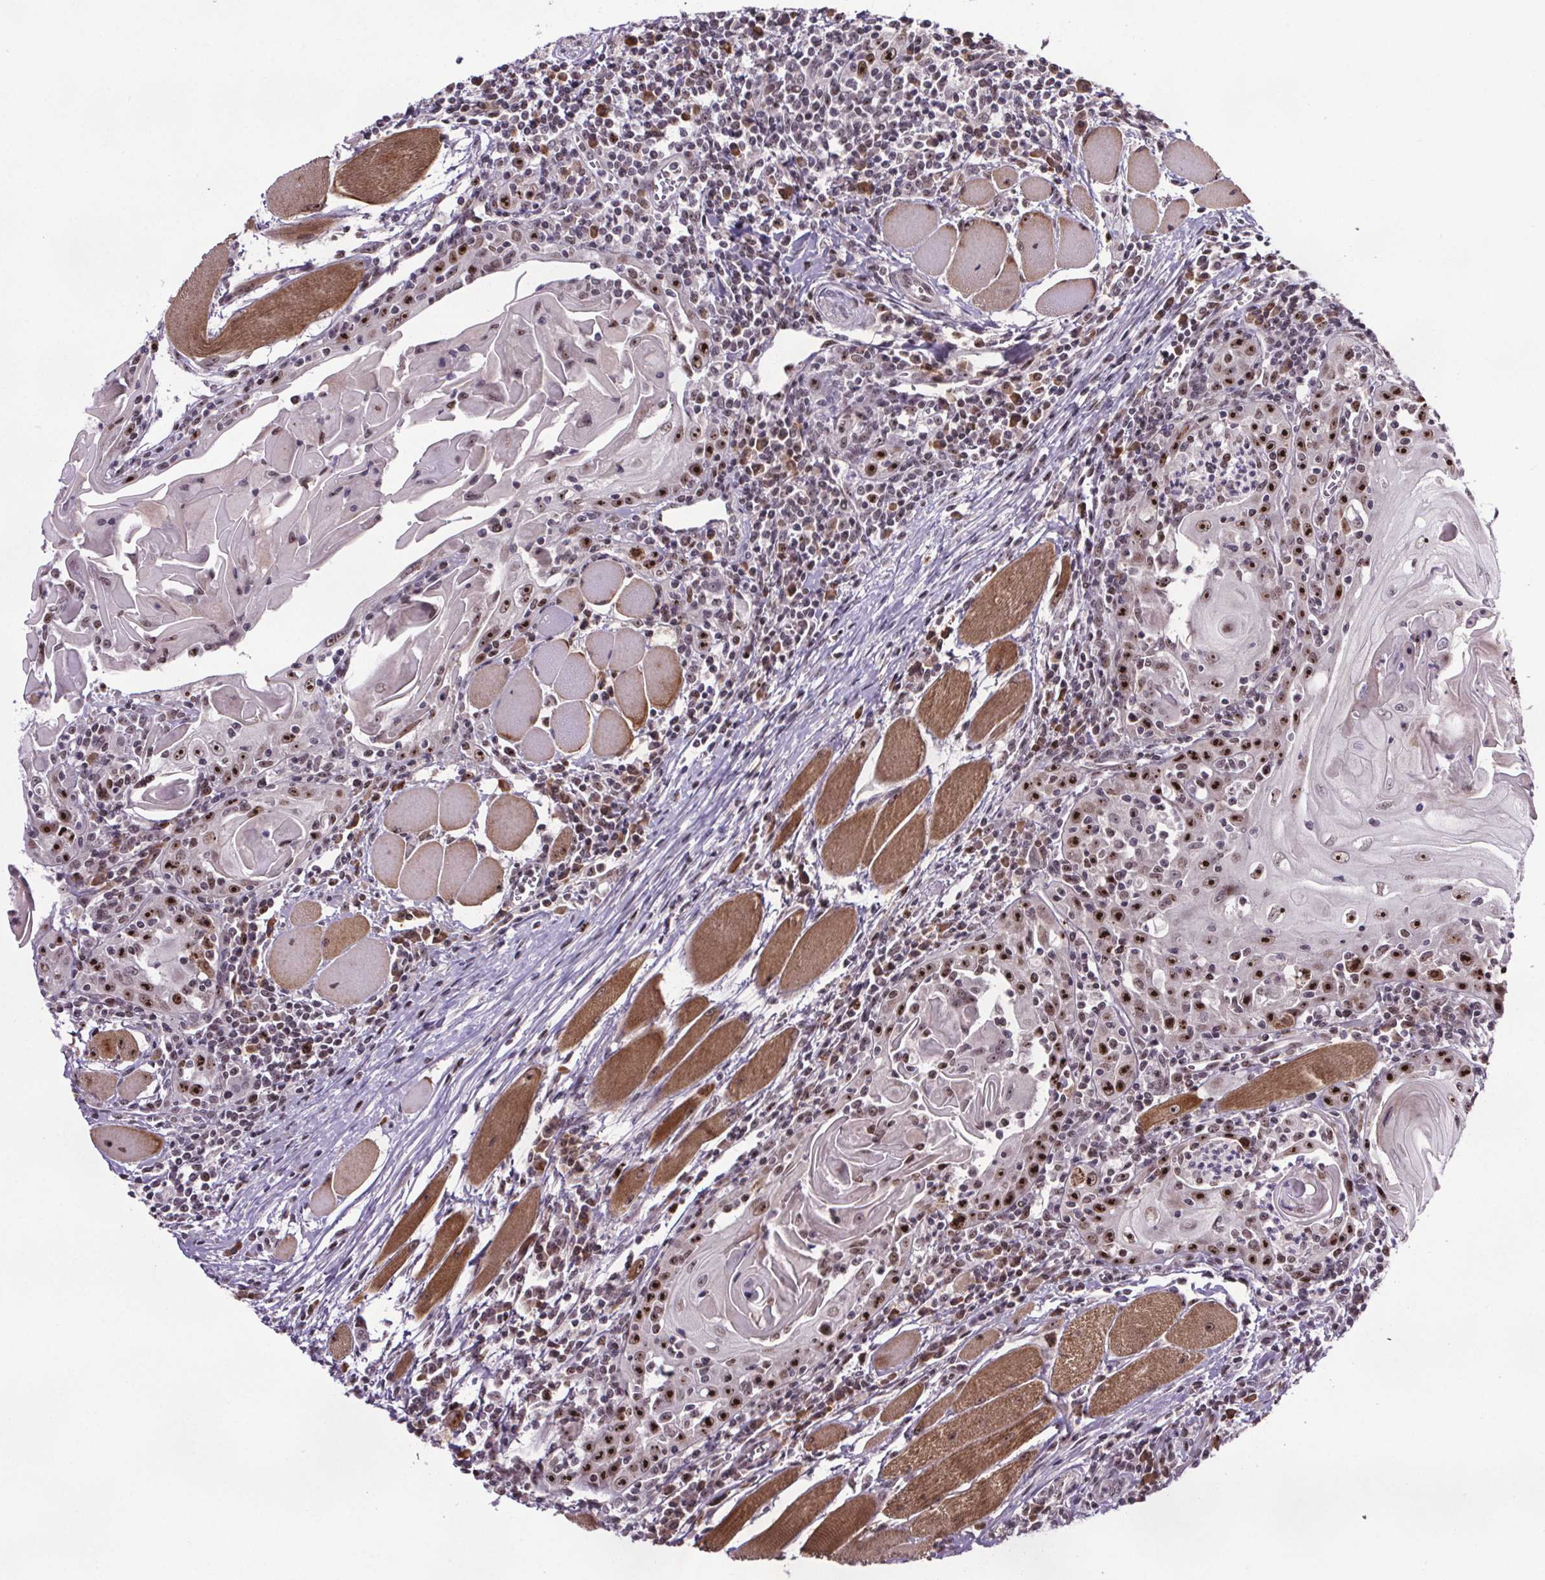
{"staining": {"intensity": "strong", "quantity": ">75%", "location": "nuclear"}, "tissue": "head and neck cancer", "cell_type": "Tumor cells", "image_type": "cancer", "snomed": [{"axis": "morphology", "description": "Normal tissue, NOS"}, {"axis": "morphology", "description": "Squamous cell carcinoma, NOS"}, {"axis": "topography", "description": "Oral tissue"}, {"axis": "topography", "description": "Head-Neck"}], "caption": "Human squamous cell carcinoma (head and neck) stained with a brown dye shows strong nuclear positive staining in approximately >75% of tumor cells.", "gene": "ATMIN", "patient": {"sex": "male", "age": 52}}